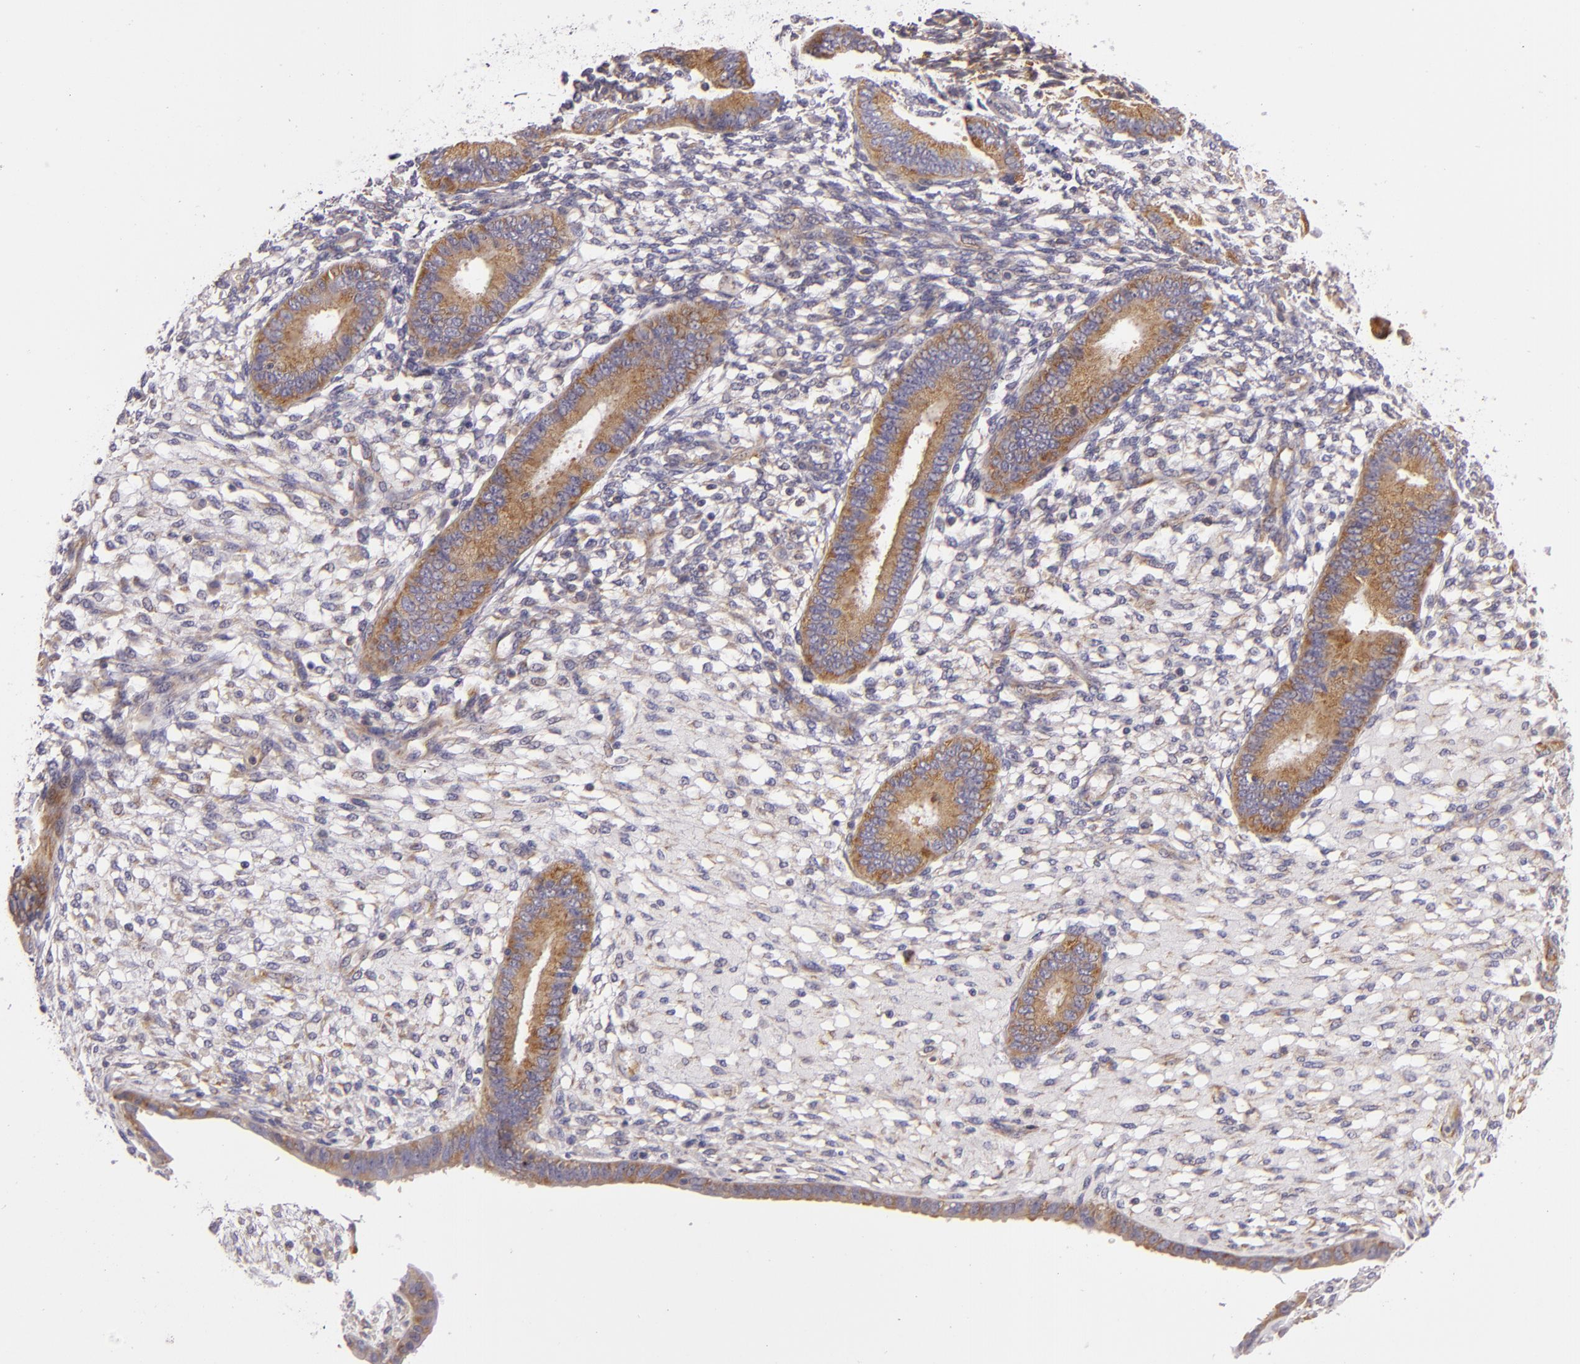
{"staining": {"intensity": "weak", "quantity": "<25%", "location": "cytoplasmic/membranous"}, "tissue": "endometrium", "cell_type": "Cells in endometrial stroma", "image_type": "normal", "snomed": [{"axis": "morphology", "description": "Normal tissue, NOS"}, {"axis": "topography", "description": "Endometrium"}], "caption": "A high-resolution image shows immunohistochemistry (IHC) staining of normal endometrium, which demonstrates no significant staining in cells in endometrial stroma.", "gene": "UPF3B", "patient": {"sex": "female", "age": 42}}